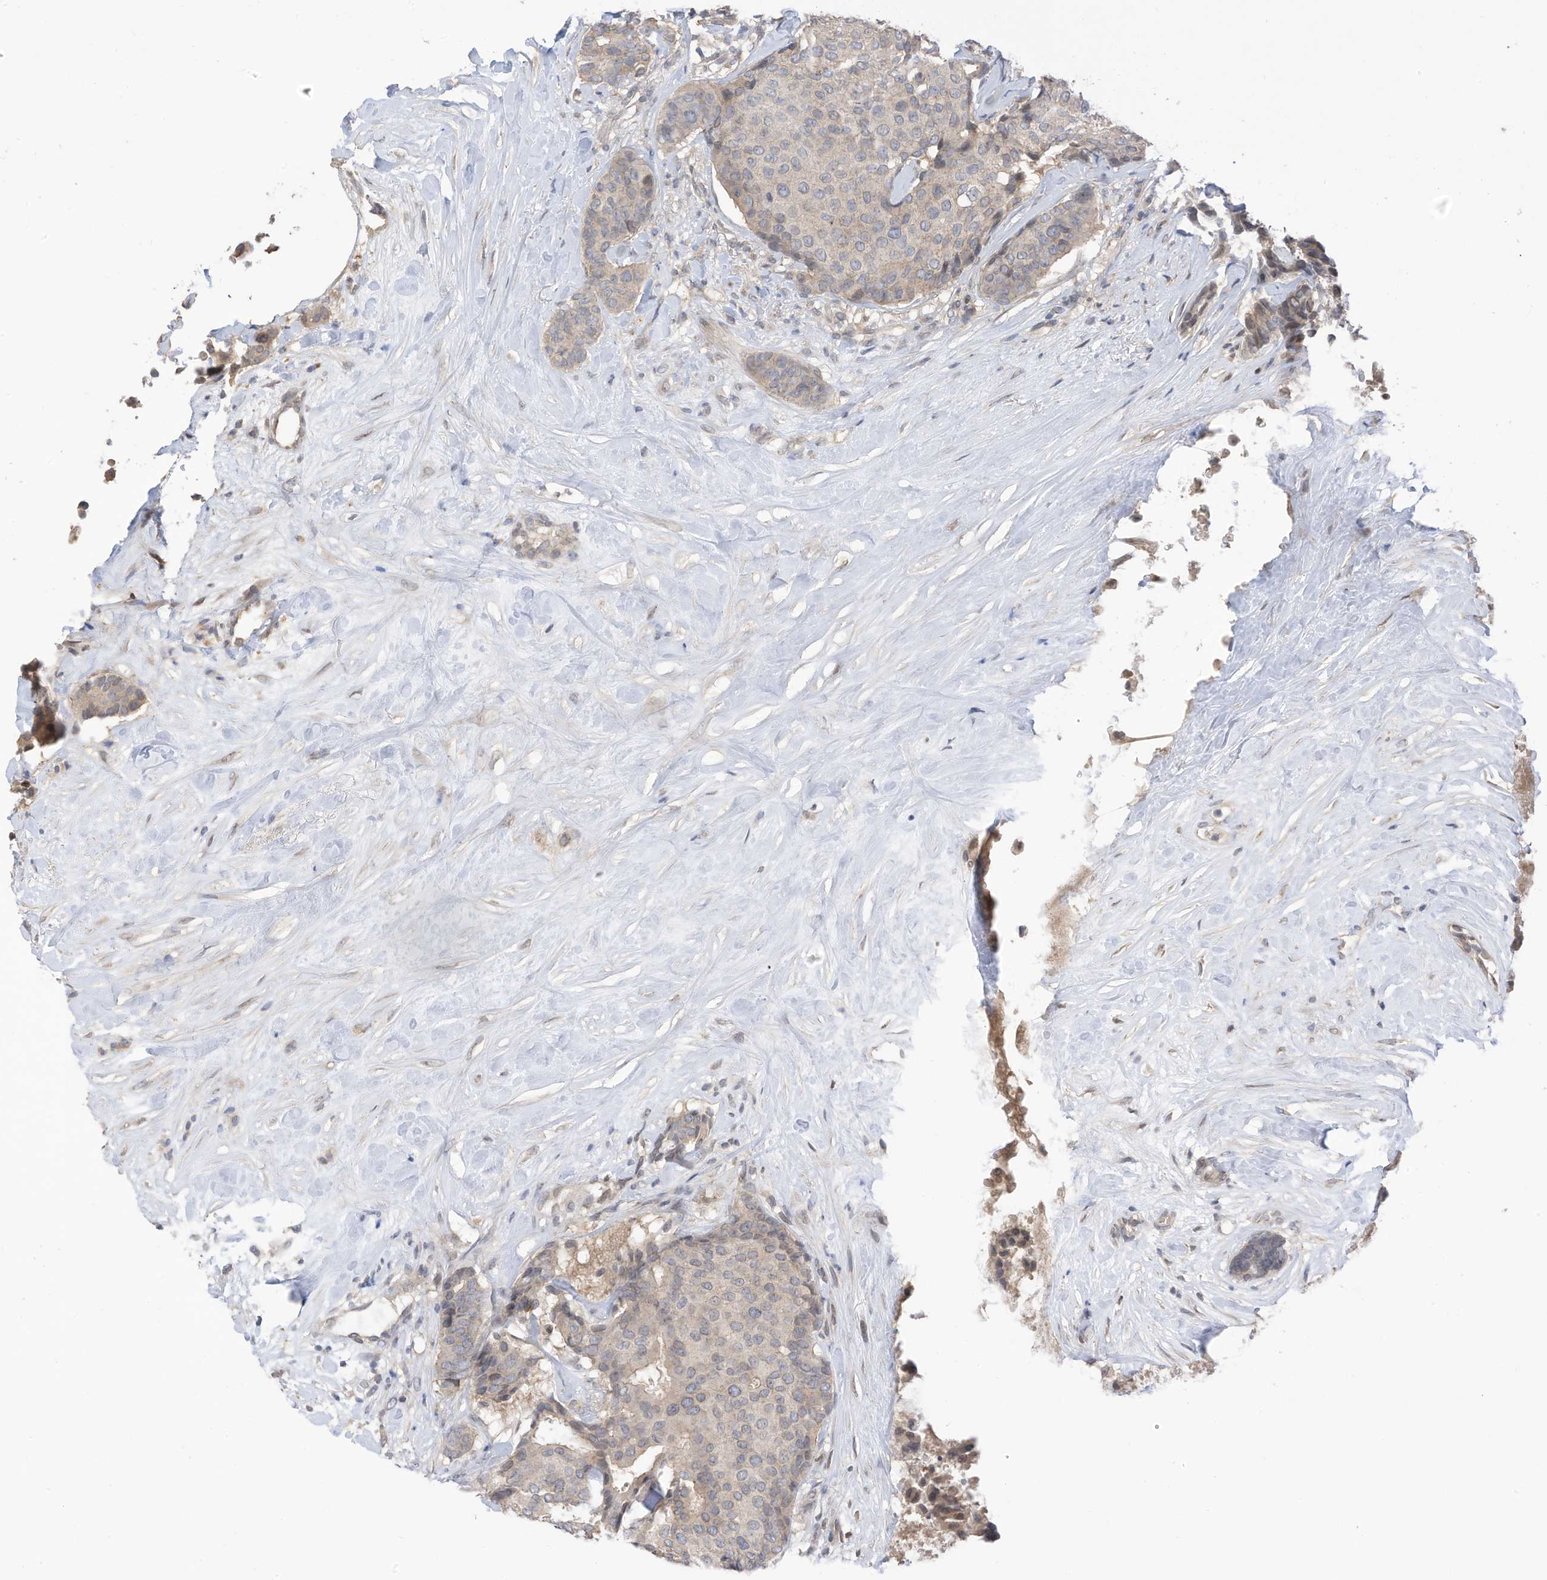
{"staining": {"intensity": "weak", "quantity": "25%-75%", "location": "cytoplasmic/membranous"}, "tissue": "breast cancer", "cell_type": "Tumor cells", "image_type": "cancer", "snomed": [{"axis": "morphology", "description": "Duct carcinoma"}, {"axis": "topography", "description": "Breast"}], "caption": "A photomicrograph of breast cancer (infiltrating ductal carcinoma) stained for a protein exhibits weak cytoplasmic/membranous brown staining in tumor cells. The staining was performed using DAB to visualize the protein expression in brown, while the nuclei were stained in blue with hematoxylin (Magnification: 20x).", "gene": "REC8", "patient": {"sex": "female", "age": 75}}